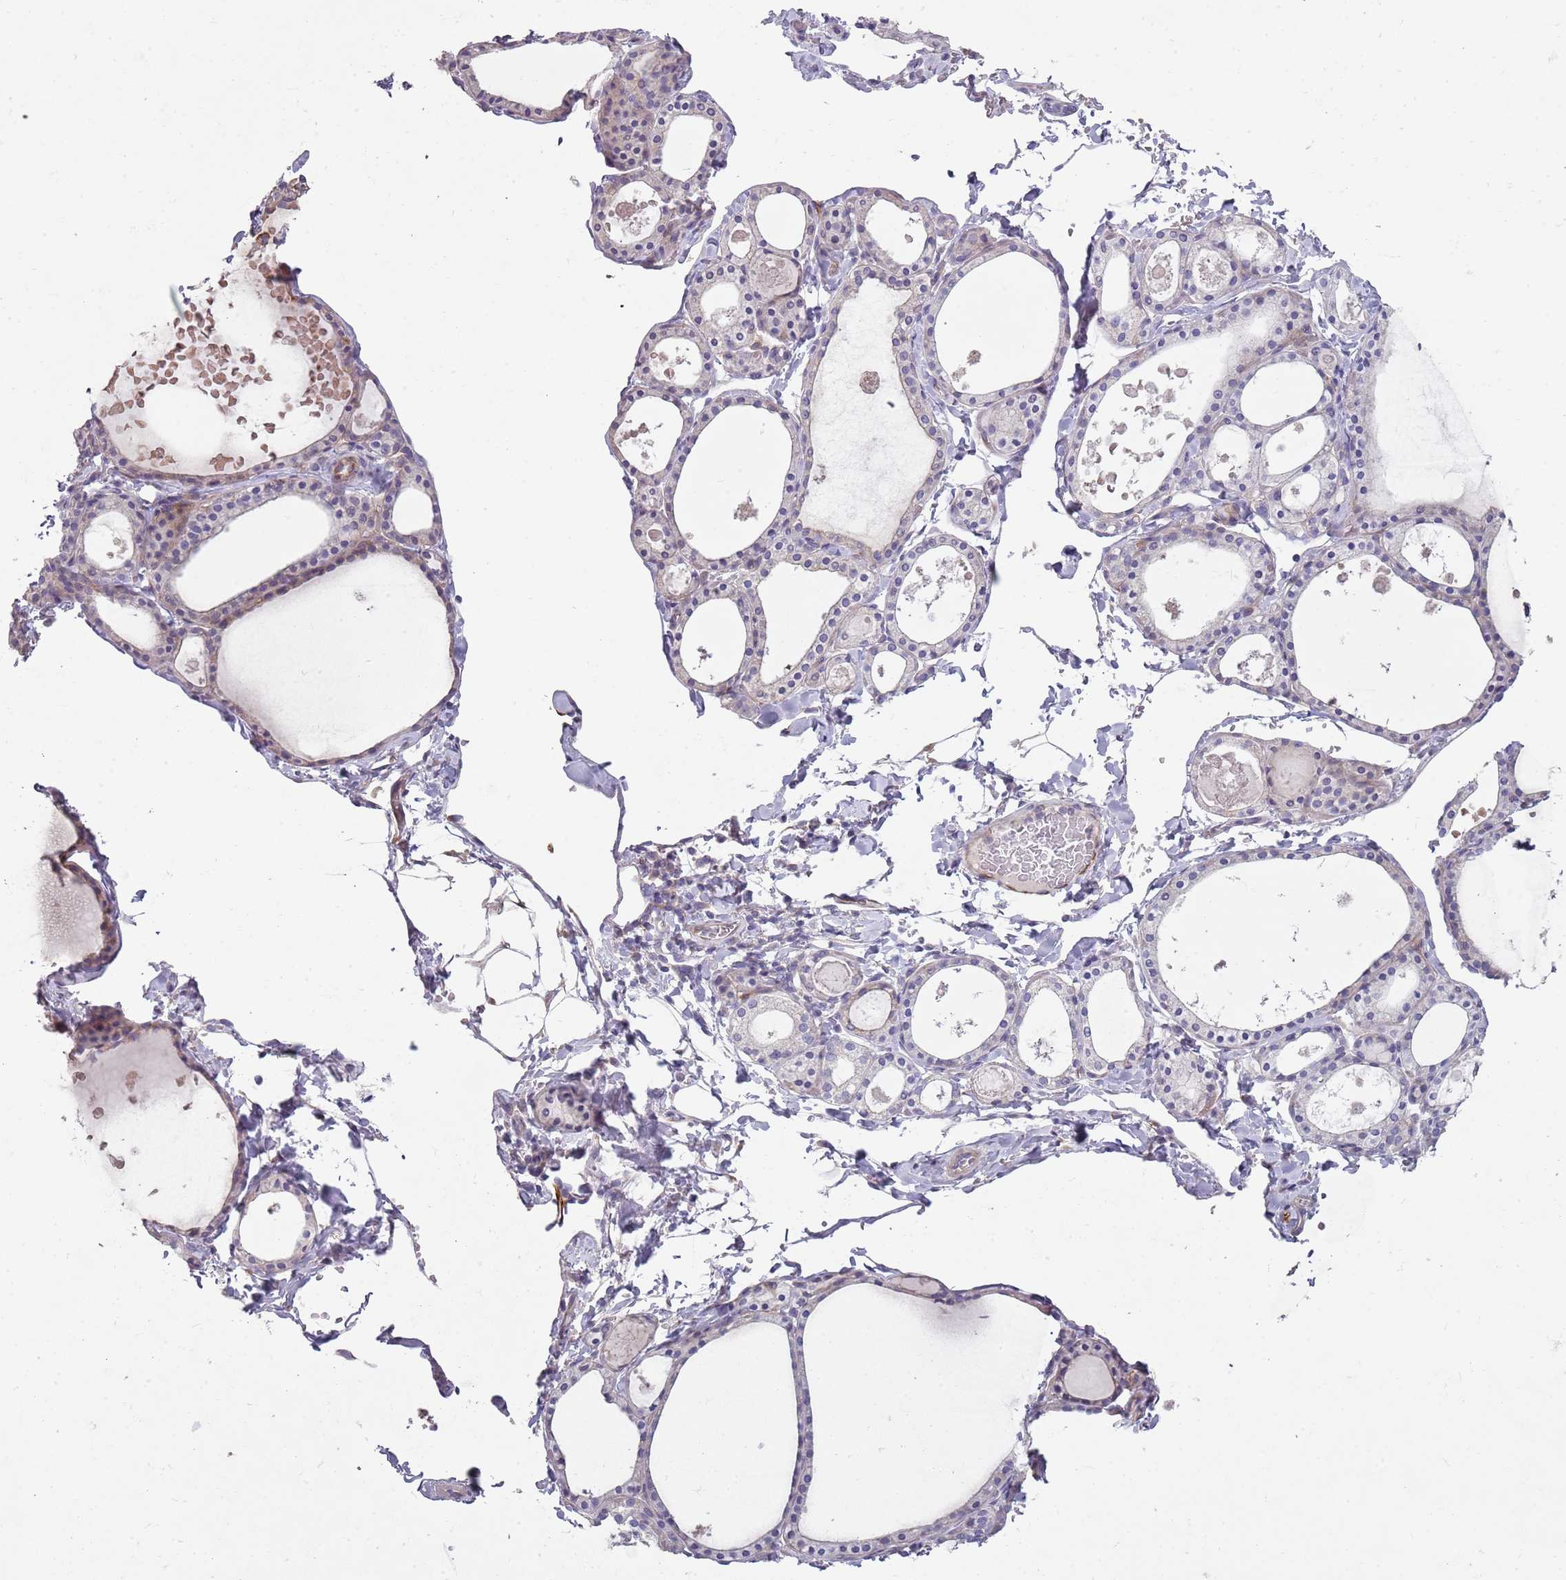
{"staining": {"intensity": "negative", "quantity": "none", "location": "none"}, "tissue": "thyroid gland", "cell_type": "Glandular cells", "image_type": "normal", "snomed": [{"axis": "morphology", "description": "Normal tissue, NOS"}, {"axis": "topography", "description": "Thyroid gland"}], "caption": "High magnification brightfield microscopy of benign thyroid gland stained with DAB (brown) and counterstained with hematoxylin (blue): glandular cells show no significant expression.", "gene": "ZNF583", "patient": {"sex": "male", "age": 56}}